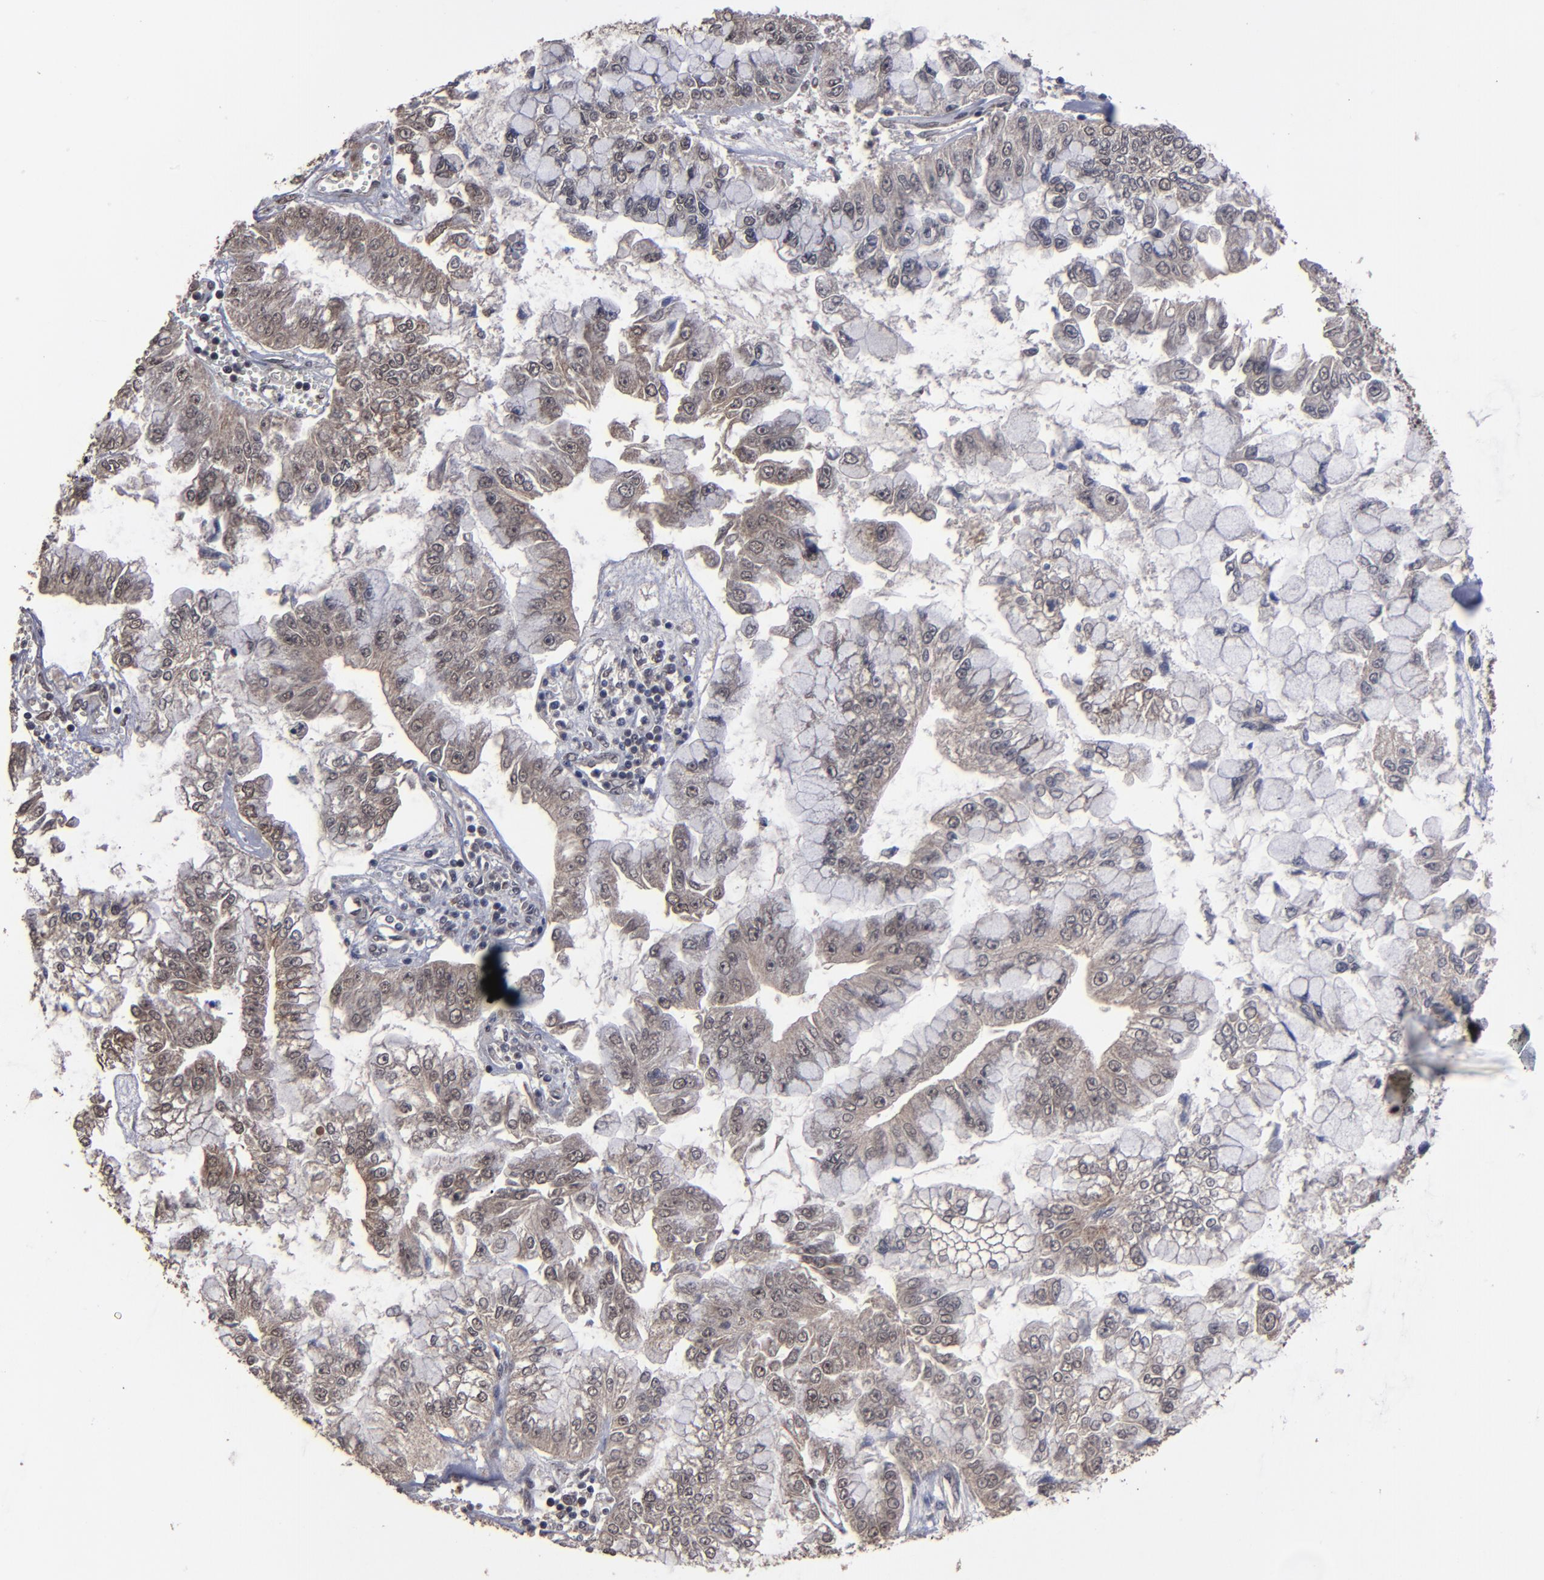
{"staining": {"intensity": "weak", "quantity": ">75%", "location": "cytoplasmic/membranous"}, "tissue": "liver cancer", "cell_type": "Tumor cells", "image_type": "cancer", "snomed": [{"axis": "morphology", "description": "Cholangiocarcinoma"}, {"axis": "topography", "description": "Liver"}], "caption": "Liver cancer (cholangiocarcinoma) tissue demonstrates weak cytoplasmic/membranous positivity in approximately >75% of tumor cells", "gene": "BNIP3", "patient": {"sex": "female", "age": 79}}